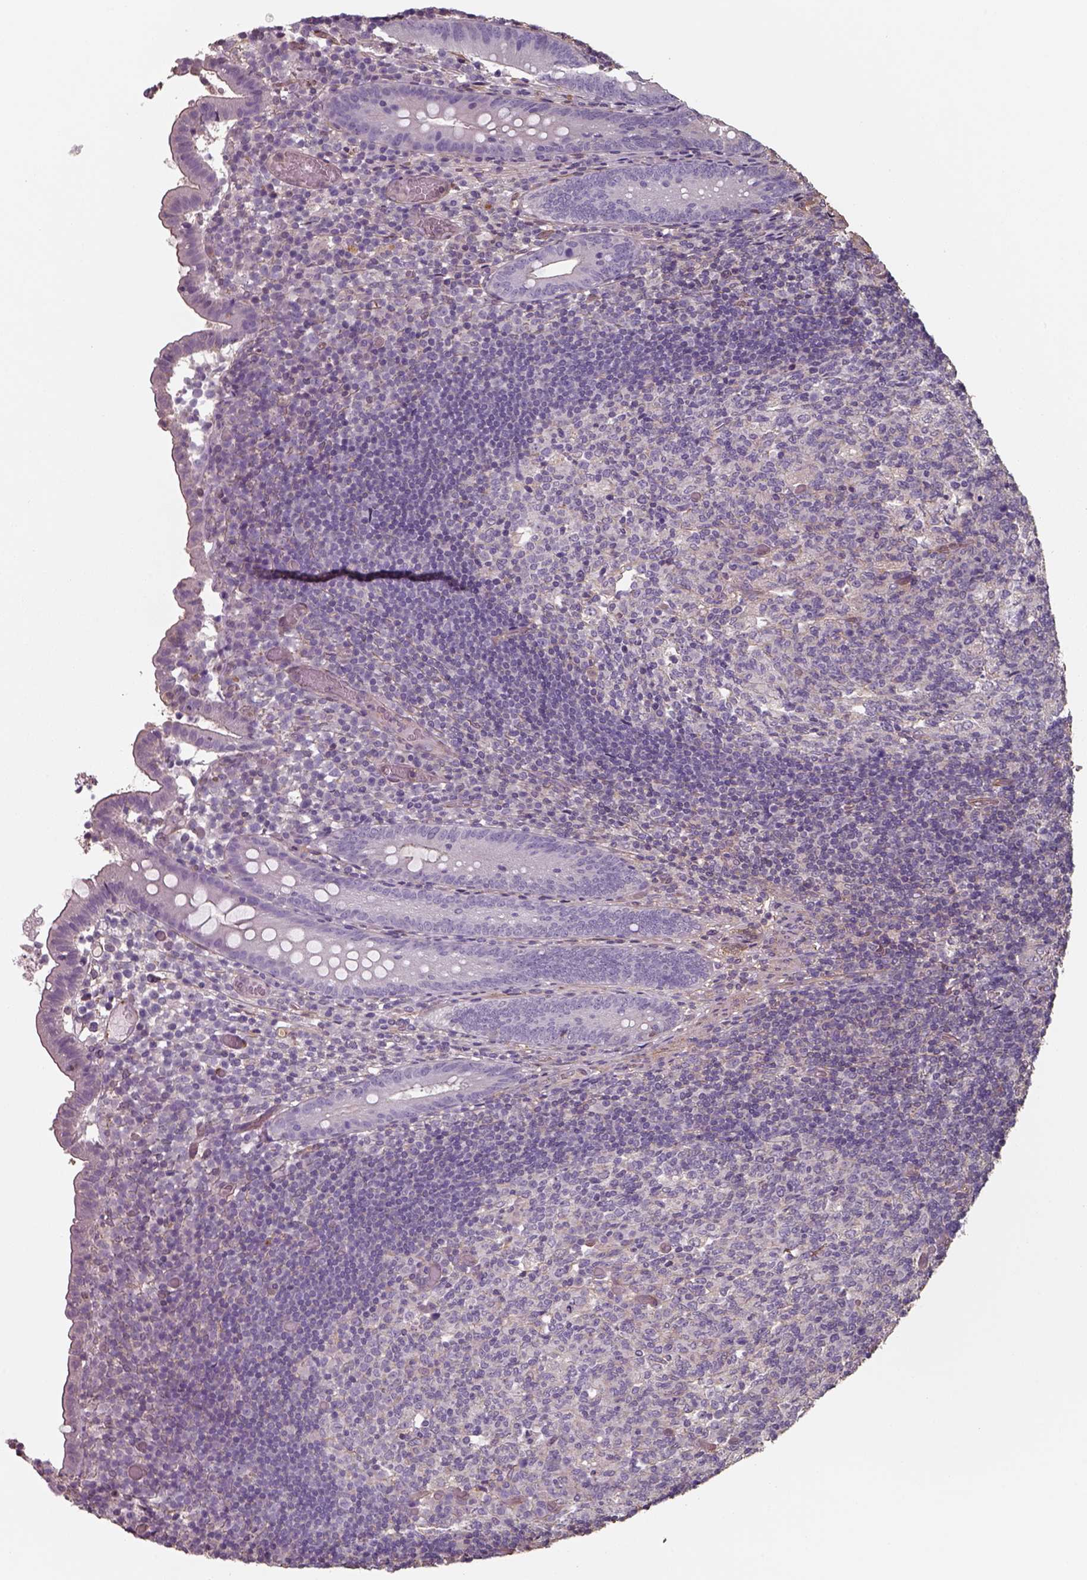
{"staining": {"intensity": "negative", "quantity": "none", "location": "none"}, "tissue": "appendix", "cell_type": "Glandular cells", "image_type": "normal", "snomed": [{"axis": "morphology", "description": "Normal tissue, NOS"}, {"axis": "topography", "description": "Appendix"}], "caption": "This is an IHC image of unremarkable appendix. There is no staining in glandular cells.", "gene": "ISYNA1", "patient": {"sex": "female", "age": 32}}